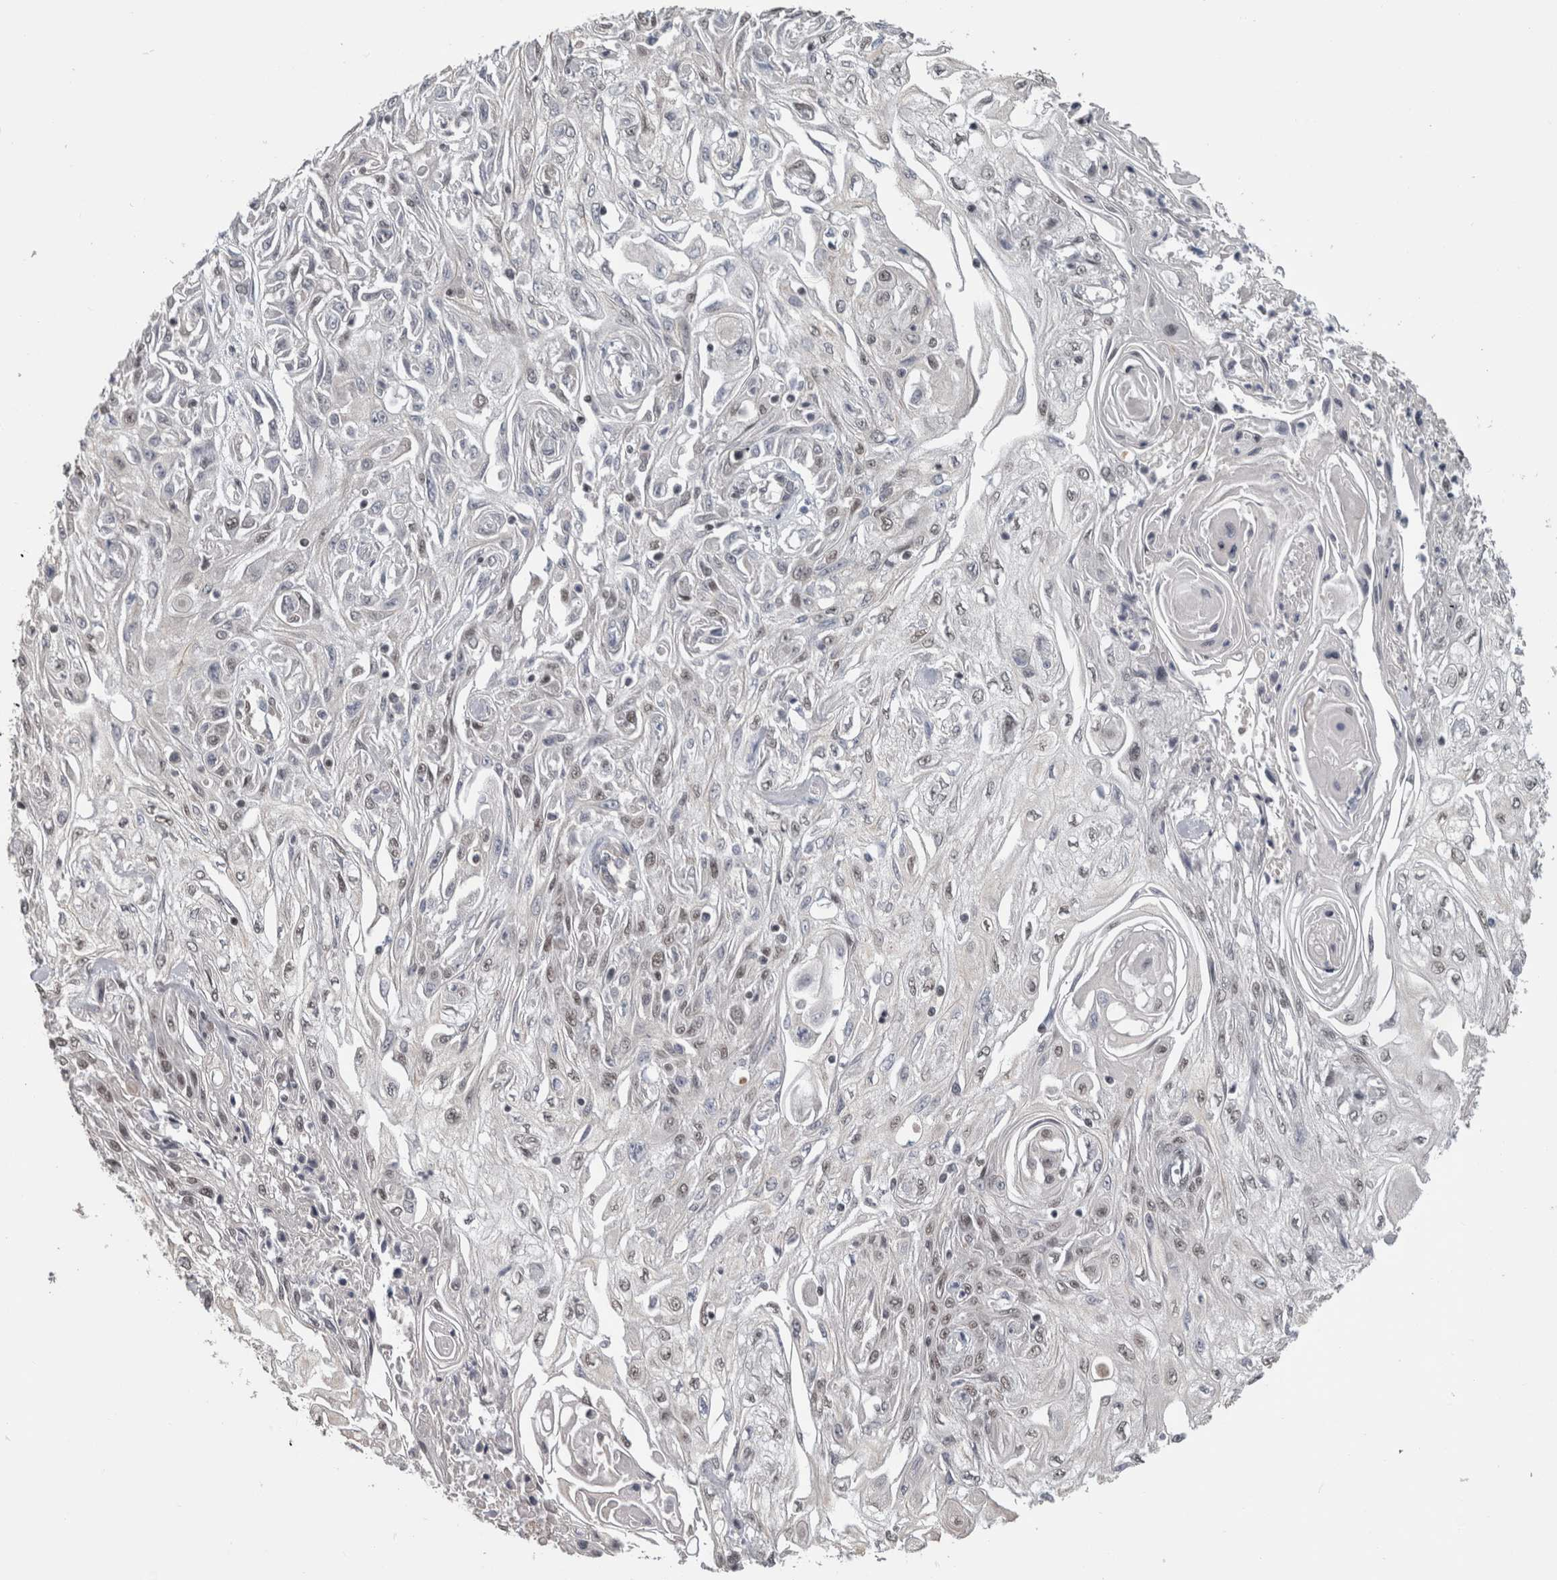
{"staining": {"intensity": "weak", "quantity": "<25%", "location": "nuclear"}, "tissue": "skin cancer", "cell_type": "Tumor cells", "image_type": "cancer", "snomed": [{"axis": "morphology", "description": "Squamous cell carcinoma, NOS"}, {"axis": "morphology", "description": "Squamous cell carcinoma, metastatic, NOS"}, {"axis": "topography", "description": "Skin"}, {"axis": "topography", "description": "Lymph node"}], "caption": "Tumor cells show no significant positivity in metastatic squamous cell carcinoma (skin).", "gene": "ARID4B", "patient": {"sex": "male", "age": 75}}